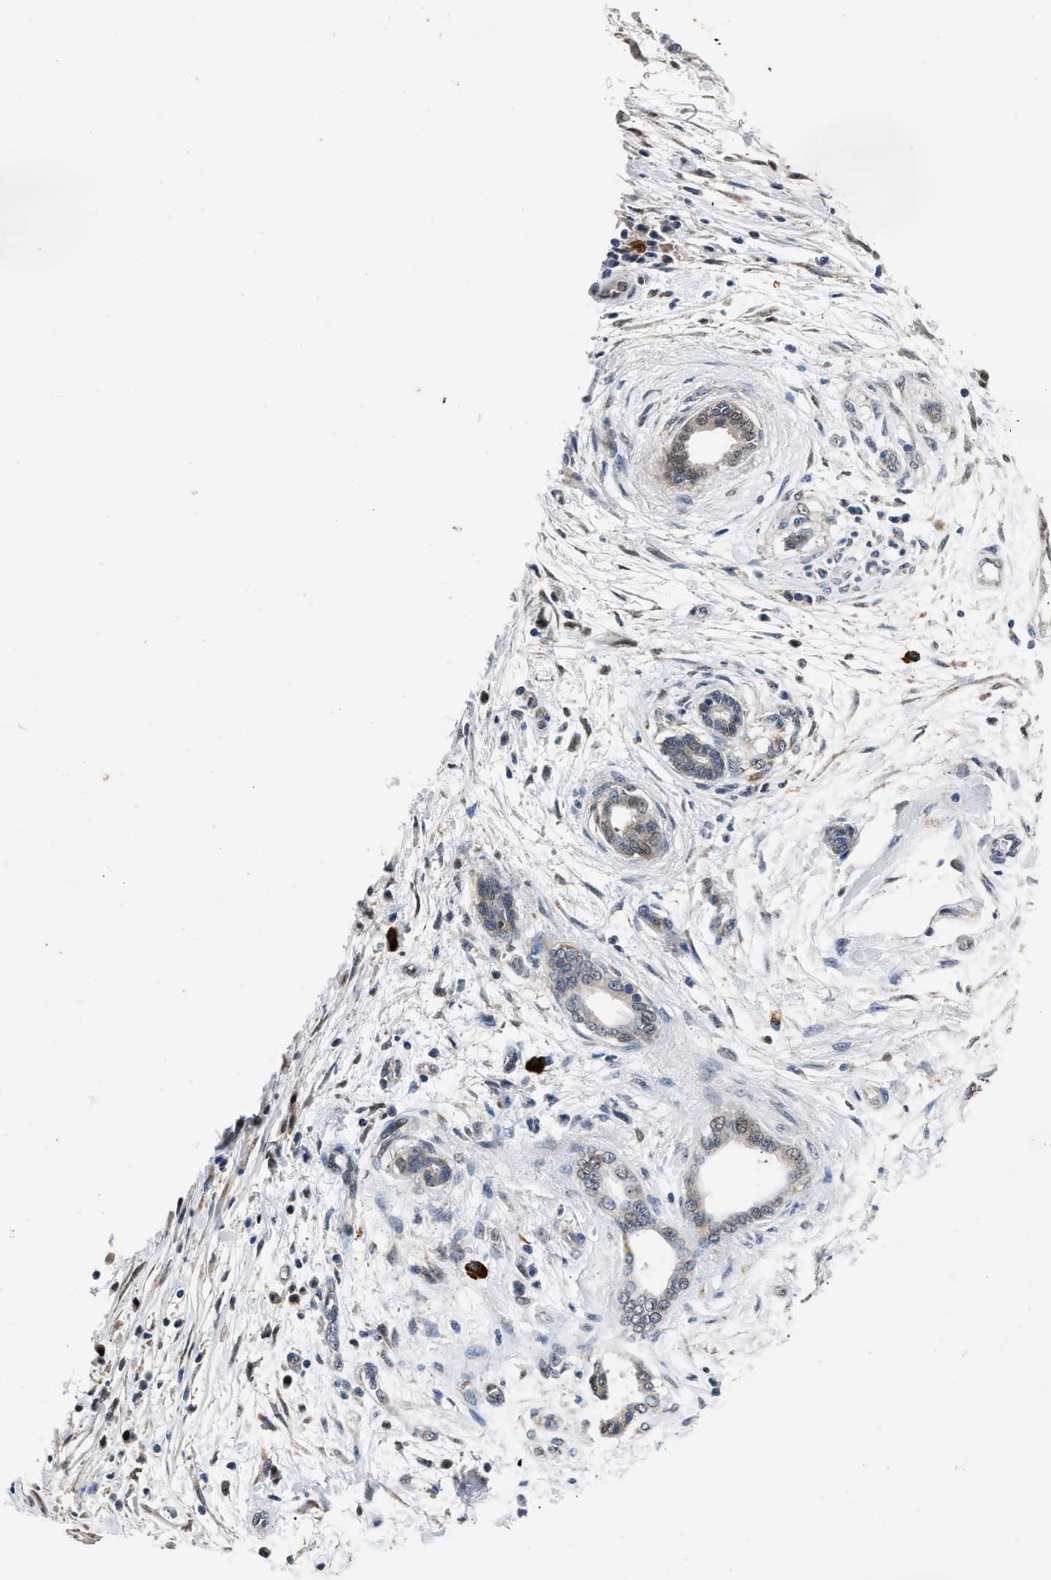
{"staining": {"intensity": "weak", "quantity": "25%-75%", "location": "cytoplasmic/membranous"}, "tissue": "pancreatic cancer", "cell_type": "Tumor cells", "image_type": "cancer", "snomed": [{"axis": "morphology", "description": "Normal tissue, NOS"}, {"axis": "morphology", "description": "Adenocarcinoma, NOS"}, {"axis": "topography", "description": "Pancreas"}], "caption": "A brown stain highlights weak cytoplasmic/membranous expression of a protein in human pancreatic adenocarcinoma tumor cells.", "gene": "NSUN5", "patient": {"sex": "female", "age": 71}}